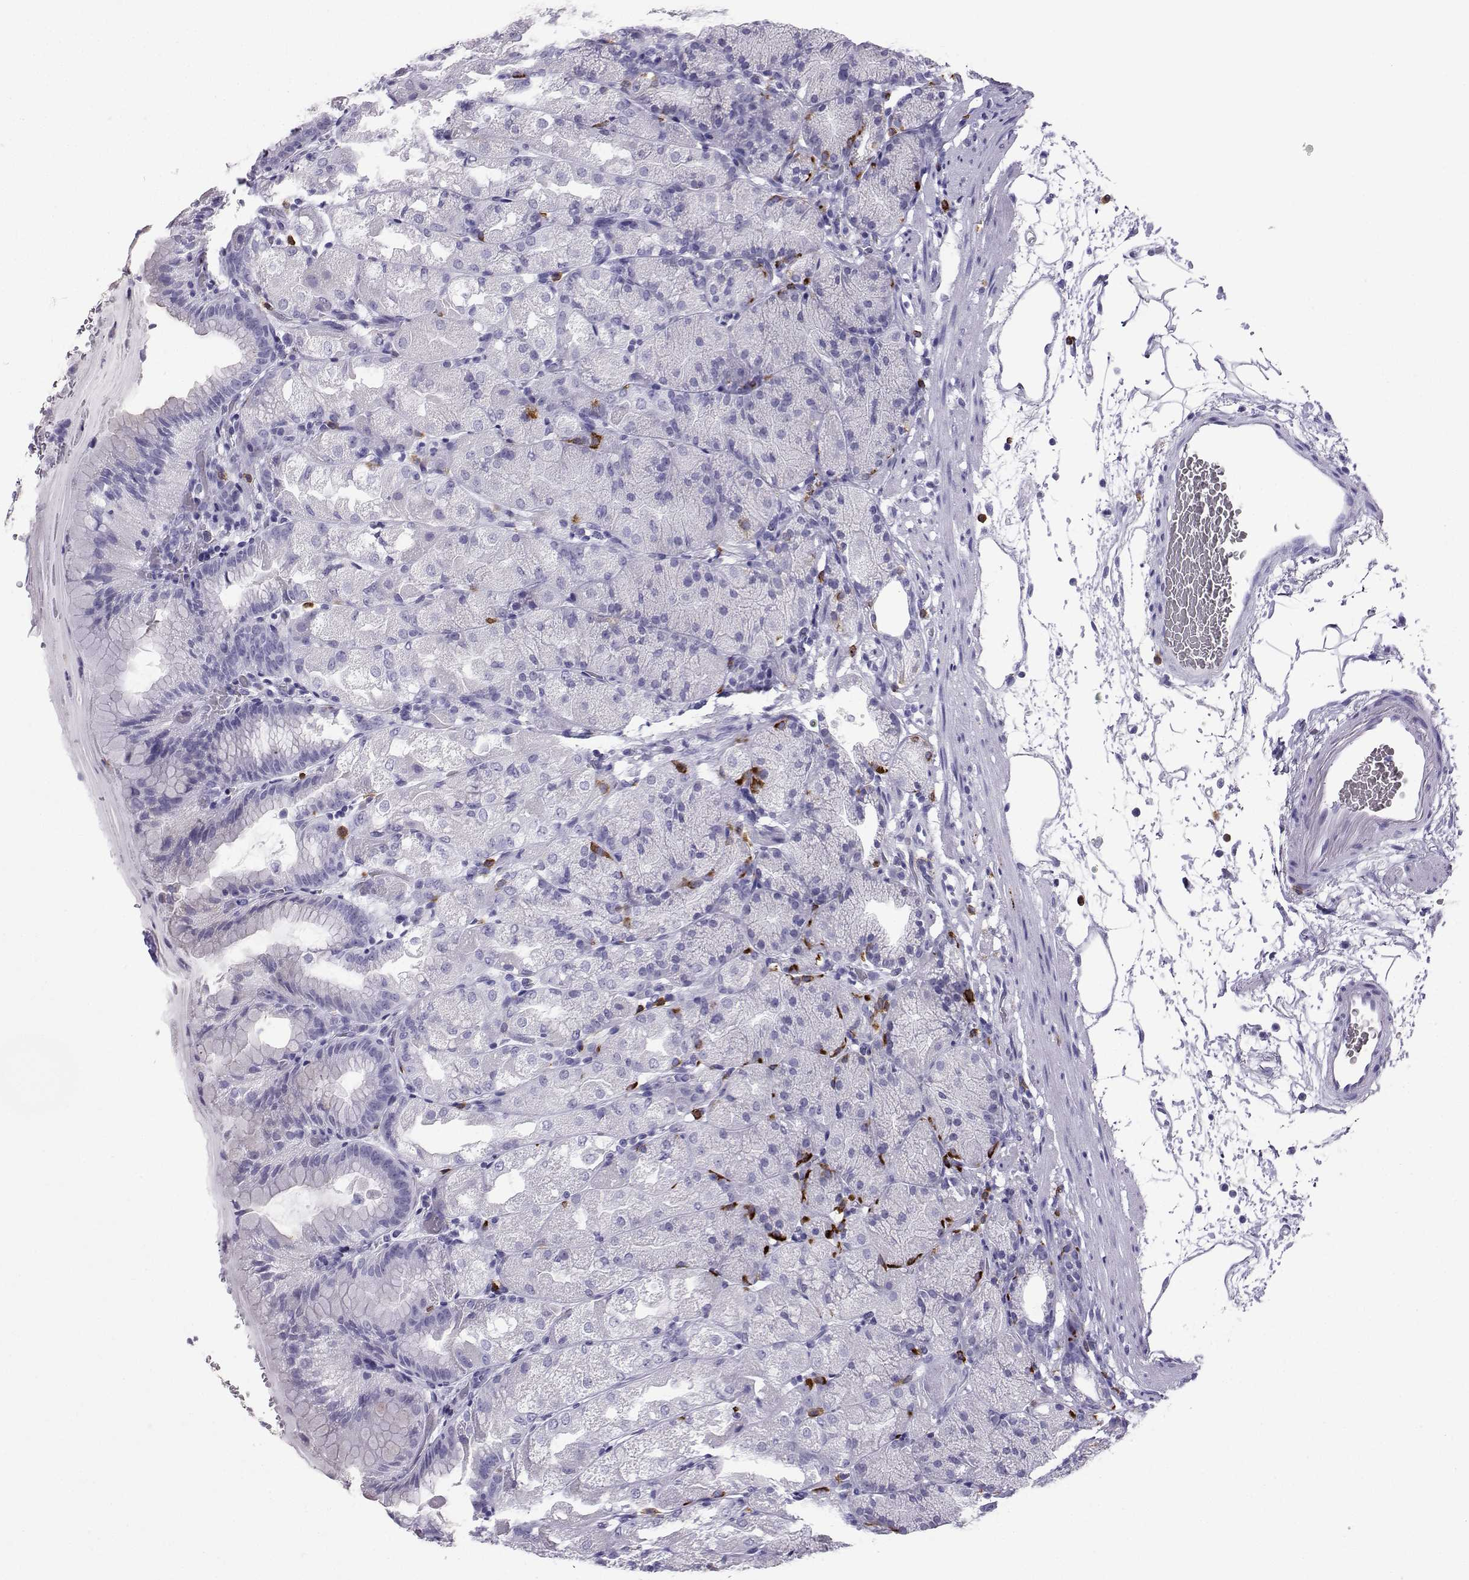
{"staining": {"intensity": "negative", "quantity": "none", "location": "none"}, "tissue": "stomach", "cell_type": "Glandular cells", "image_type": "normal", "snomed": [{"axis": "morphology", "description": "Normal tissue, NOS"}, {"axis": "topography", "description": "Stomach, upper"}, {"axis": "topography", "description": "Stomach"}, {"axis": "topography", "description": "Stomach, lower"}], "caption": "A photomicrograph of stomach stained for a protein shows no brown staining in glandular cells.", "gene": "SLC18A2", "patient": {"sex": "male", "age": 62}}